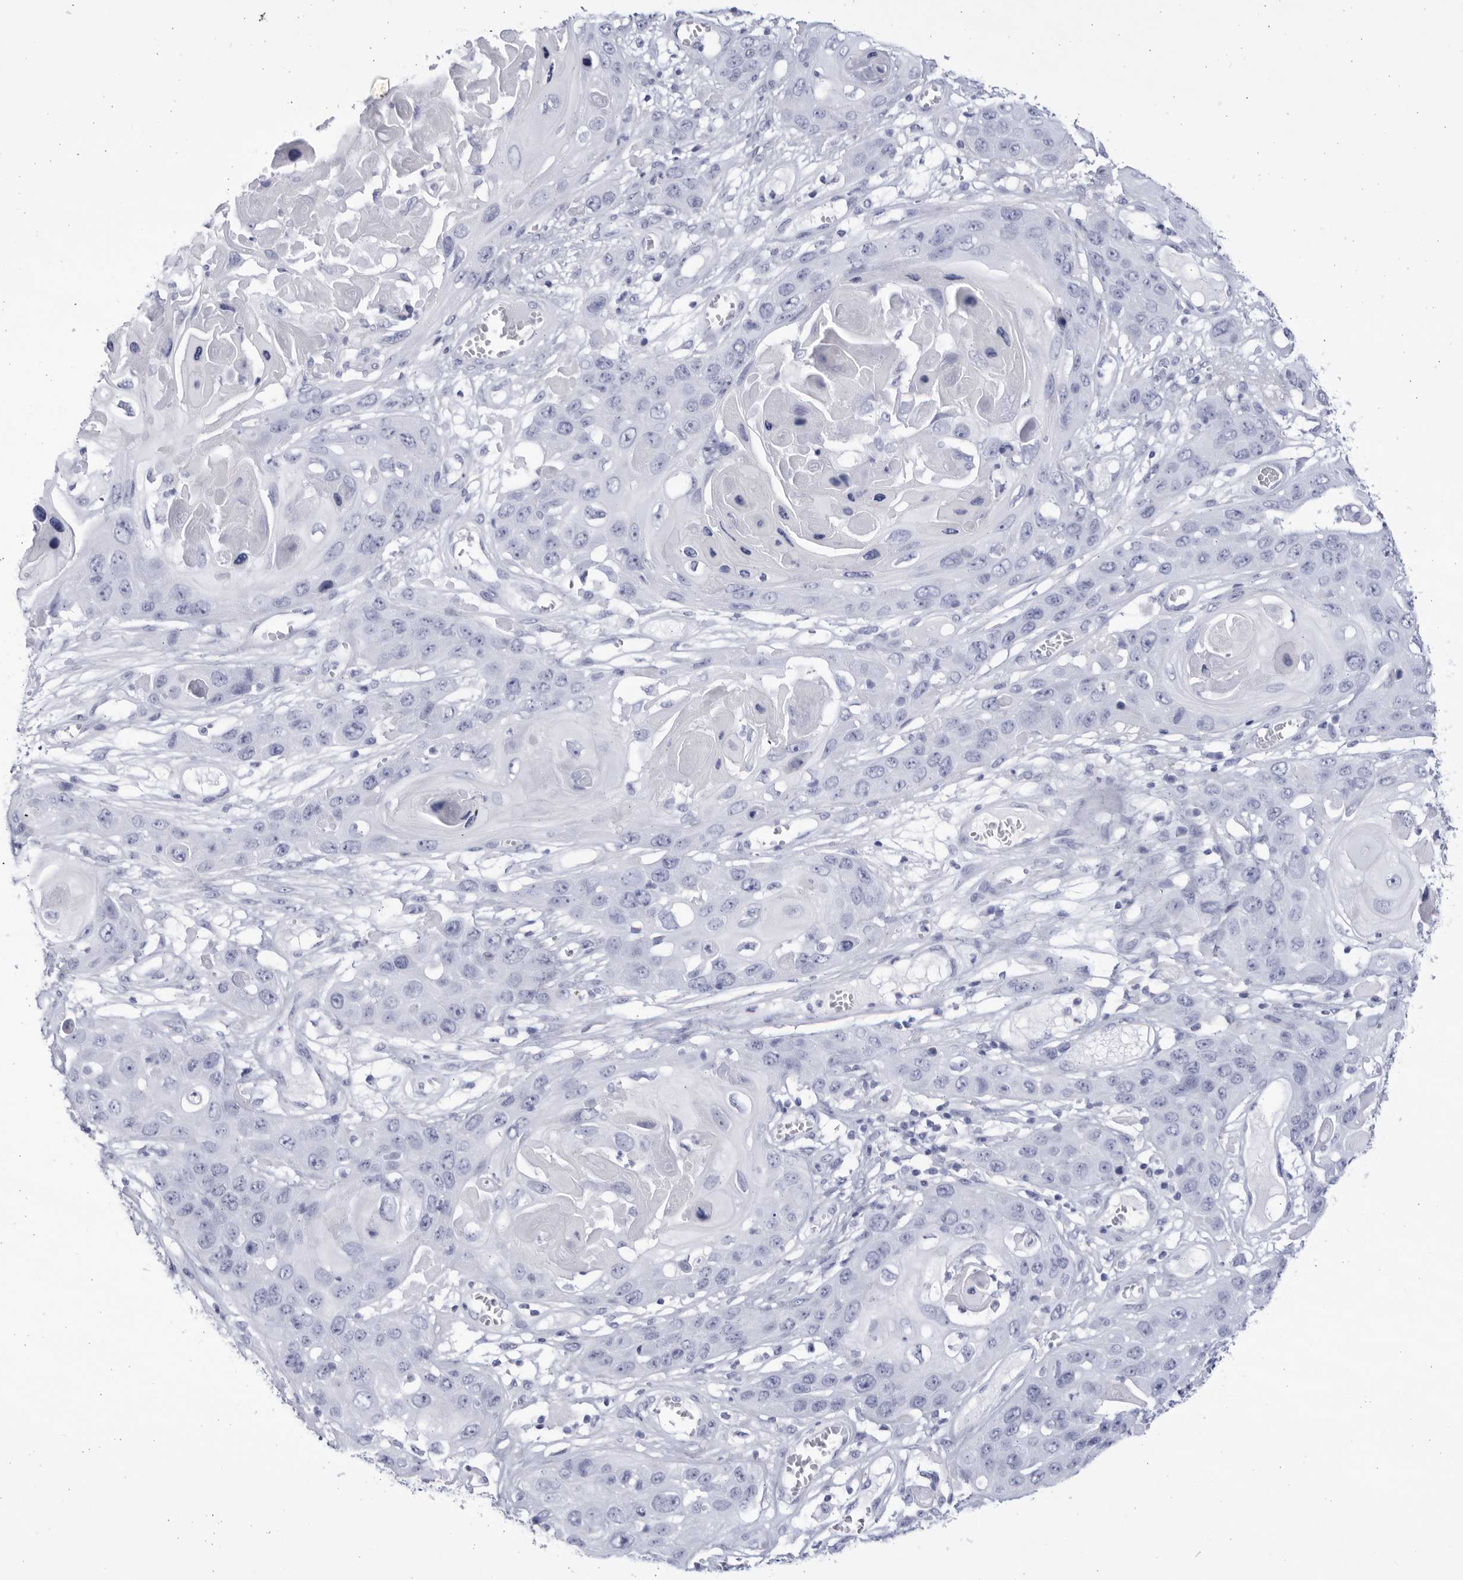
{"staining": {"intensity": "negative", "quantity": "none", "location": "none"}, "tissue": "skin cancer", "cell_type": "Tumor cells", "image_type": "cancer", "snomed": [{"axis": "morphology", "description": "Squamous cell carcinoma, NOS"}, {"axis": "topography", "description": "Skin"}], "caption": "DAB immunohistochemical staining of human skin squamous cell carcinoma demonstrates no significant staining in tumor cells.", "gene": "CCDC181", "patient": {"sex": "male", "age": 55}}